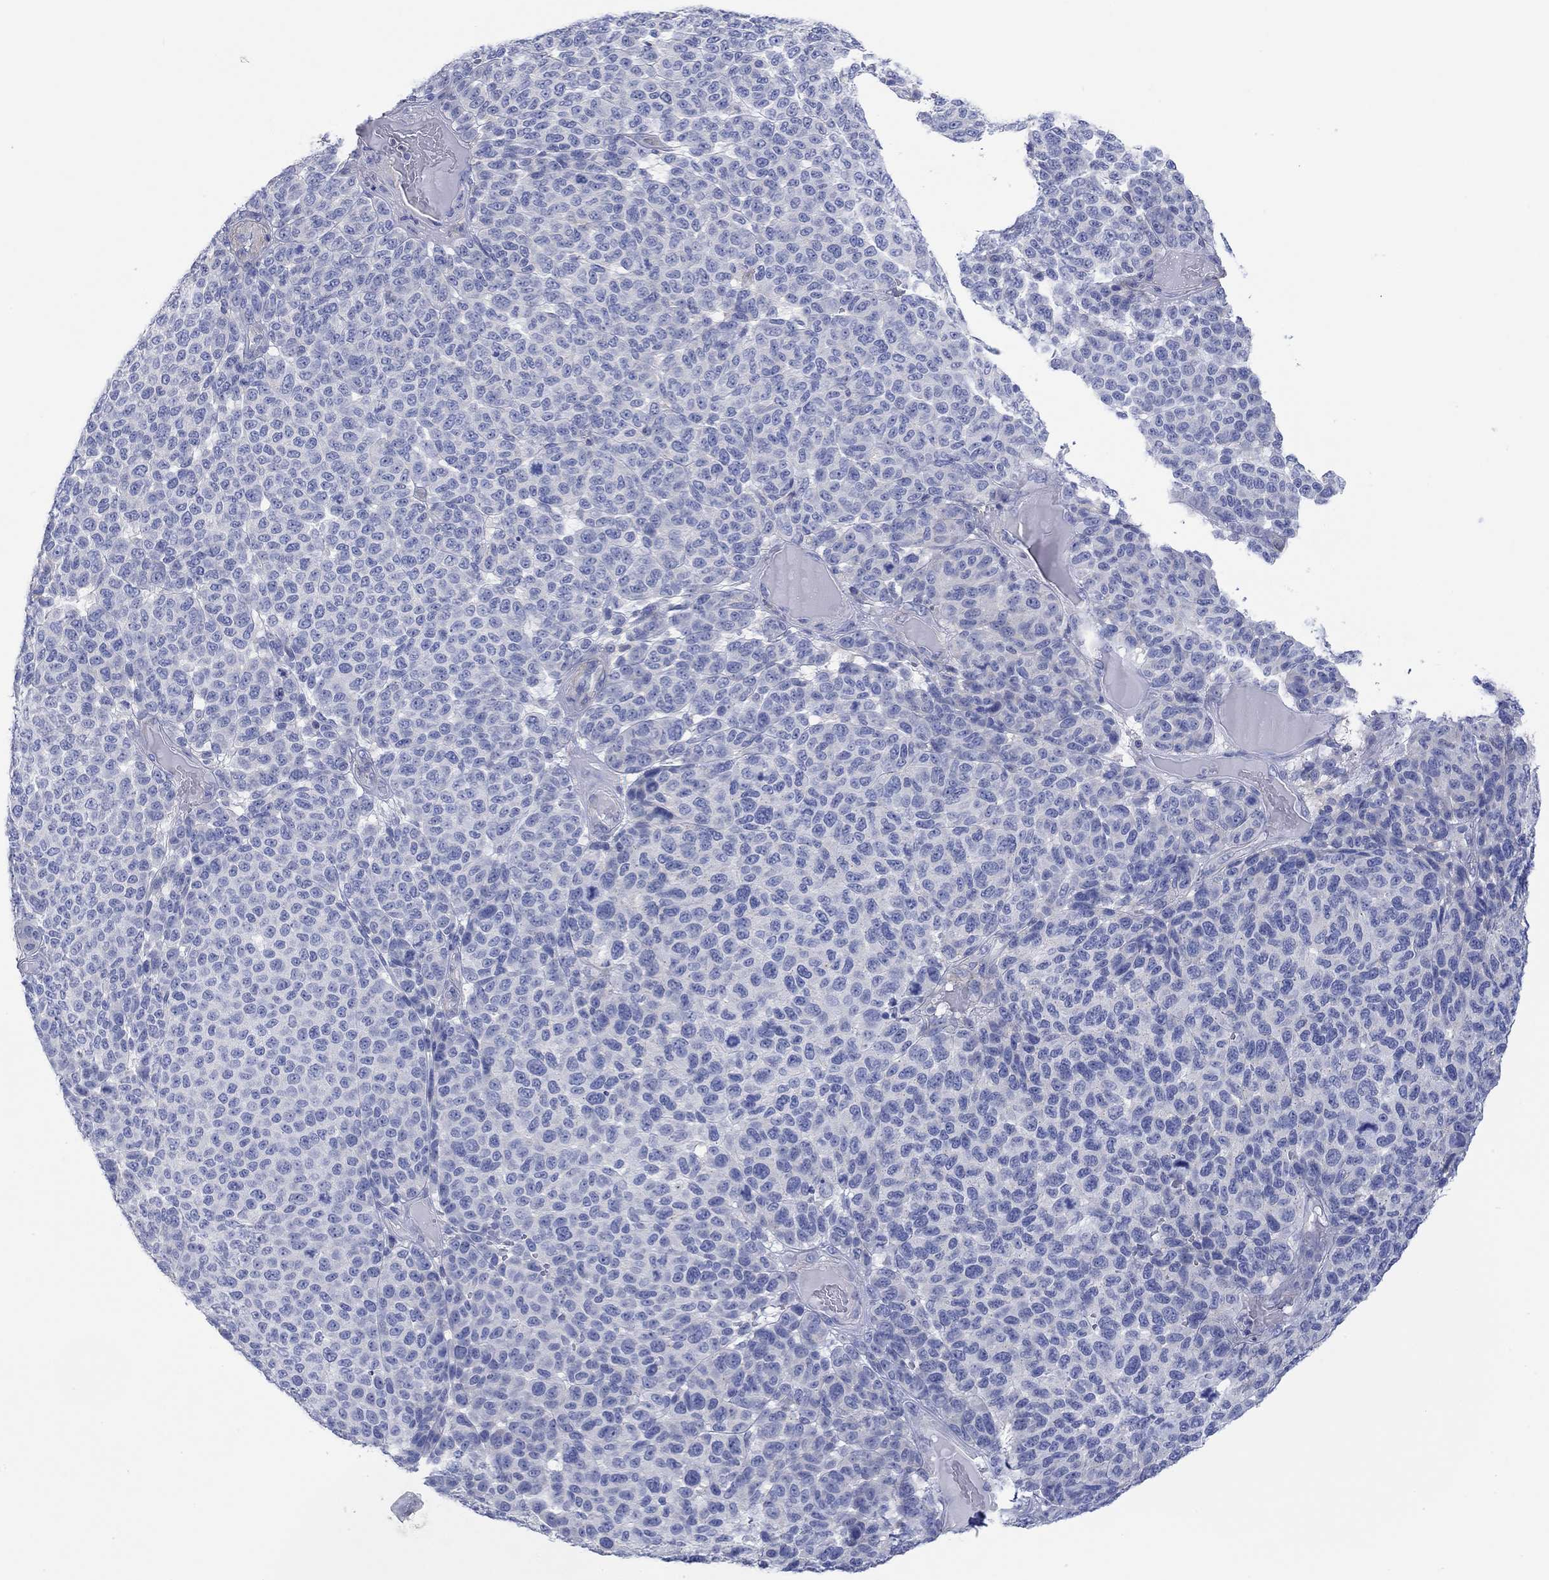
{"staining": {"intensity": "negative", "quantity": "none", "location": "none"}, "tissue": "melanoma", "cell_type": "Tumor cells", "image_type": "cancer", "snomed": [{"axis": "morphology", "description": "Malignant melanoma, NOS"}, {"axis": "topography", "description": "Skin"}], "caption": "Tumor cells are negative for brown protein staining in melanoma. Brightfield microscopy of immunohistochemistry (IHC) stained with DAB (brown) and hematoxylin (blue), captured at high magnification.", "gene": "PPIL6", "patient": {"sex": "male", "age": 59}}